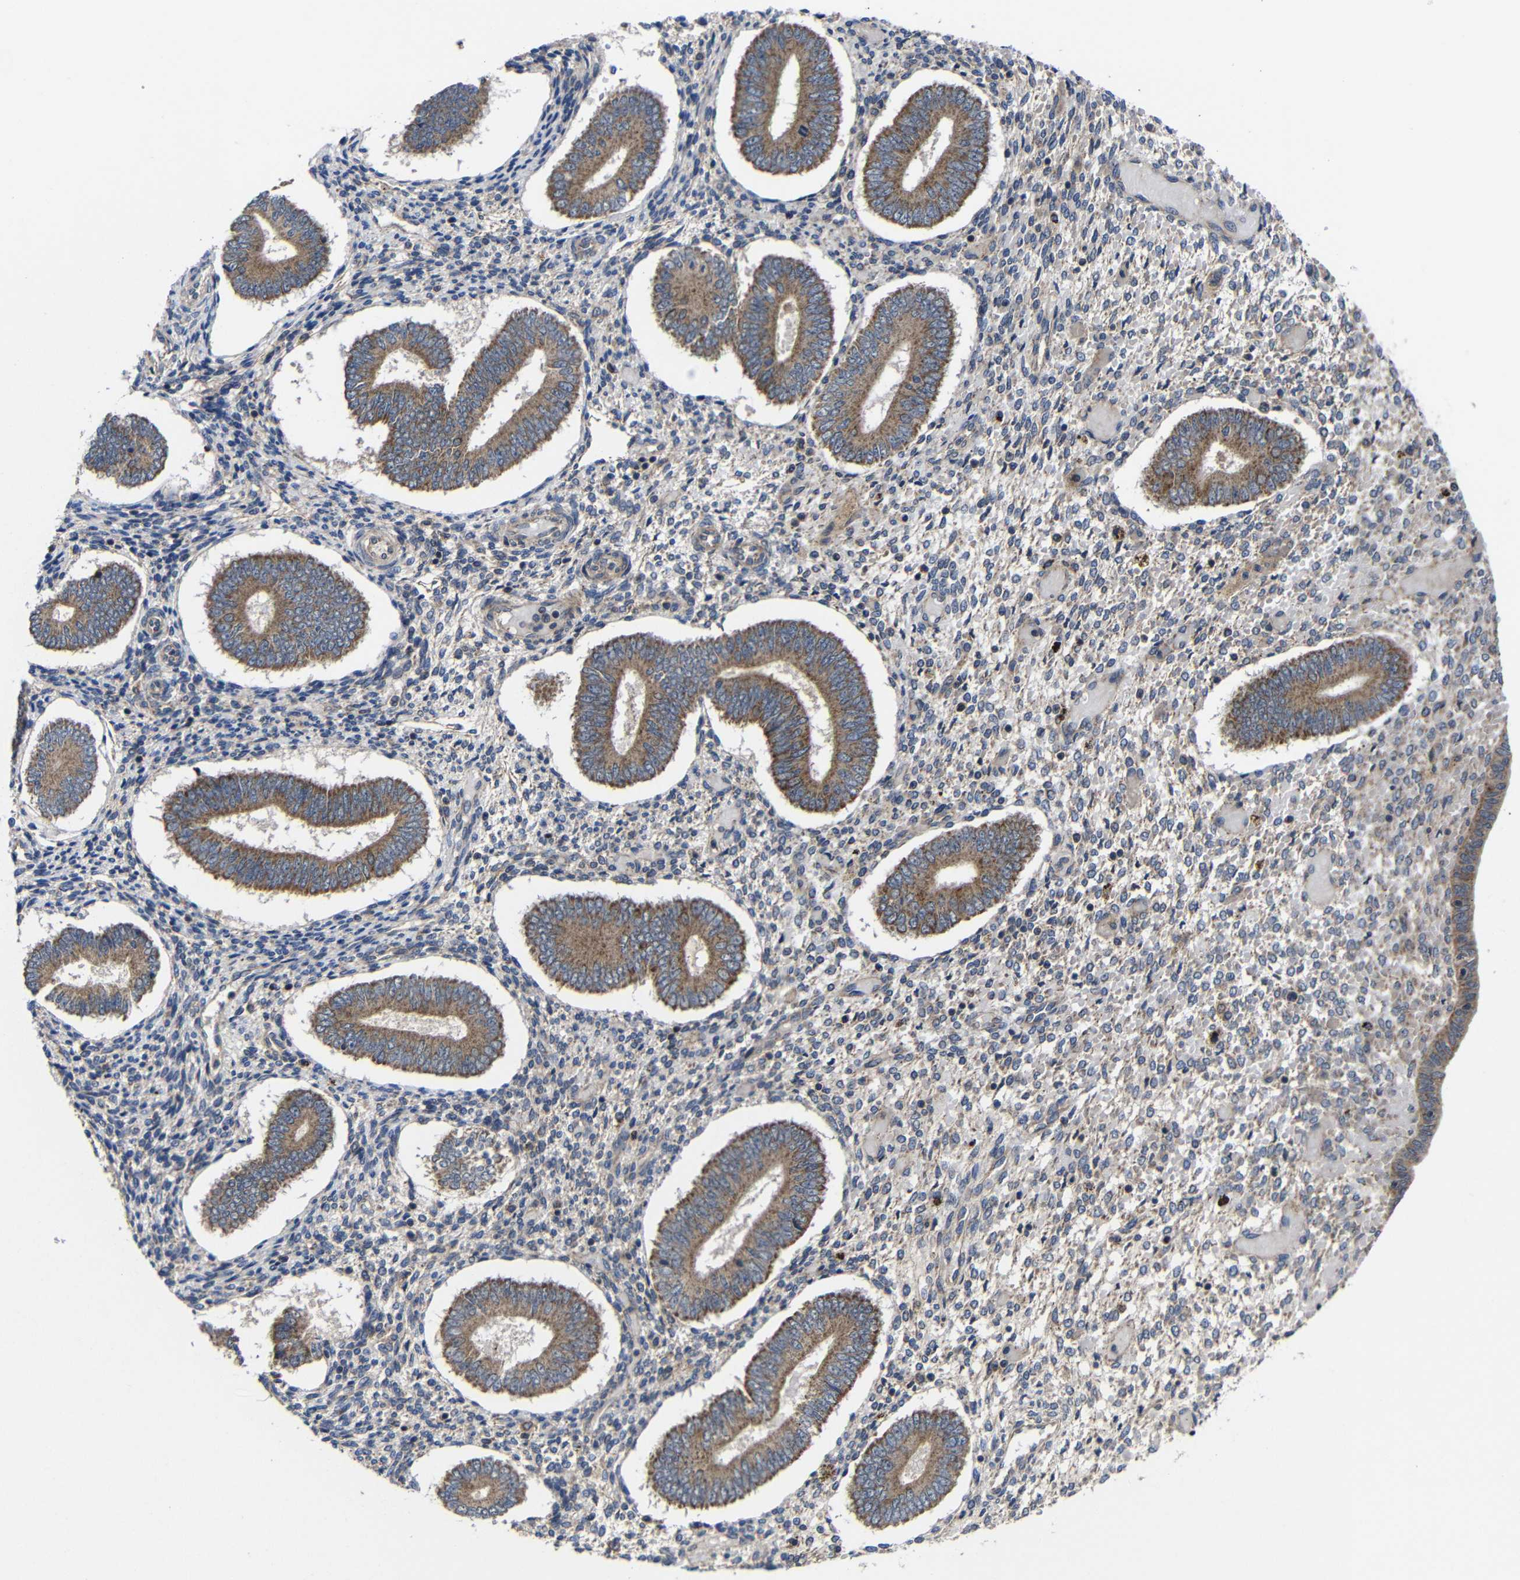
{"staining": {"intensity": "weak", "quantity": "25%-75%", "location": "cytoplasmic/membranous"}, "tissue": "endometrium", "cell_type": "Cells in endometrial stroma", "image_type": "normal", "snomed": [{"axis": "morphology", "description": "Normal tissue, NOS"}, {"axis": "topography", "description": "Endometrium"}], "caption": "Endometrium was stained to show a protein in brown. There is low levels of weak cytoplasmic/membranous staining in about 25%-75% of cells in endometrial stroma. The staining was performed using DAB (3,3'-diaminobenzidine) to visualize the protein expression in brown, while the nuclei were stained in blue with hematoxylin (Magnification: 20x).", "gene": "LPAR5", "patient": {"sex": "female", "age": 42}}